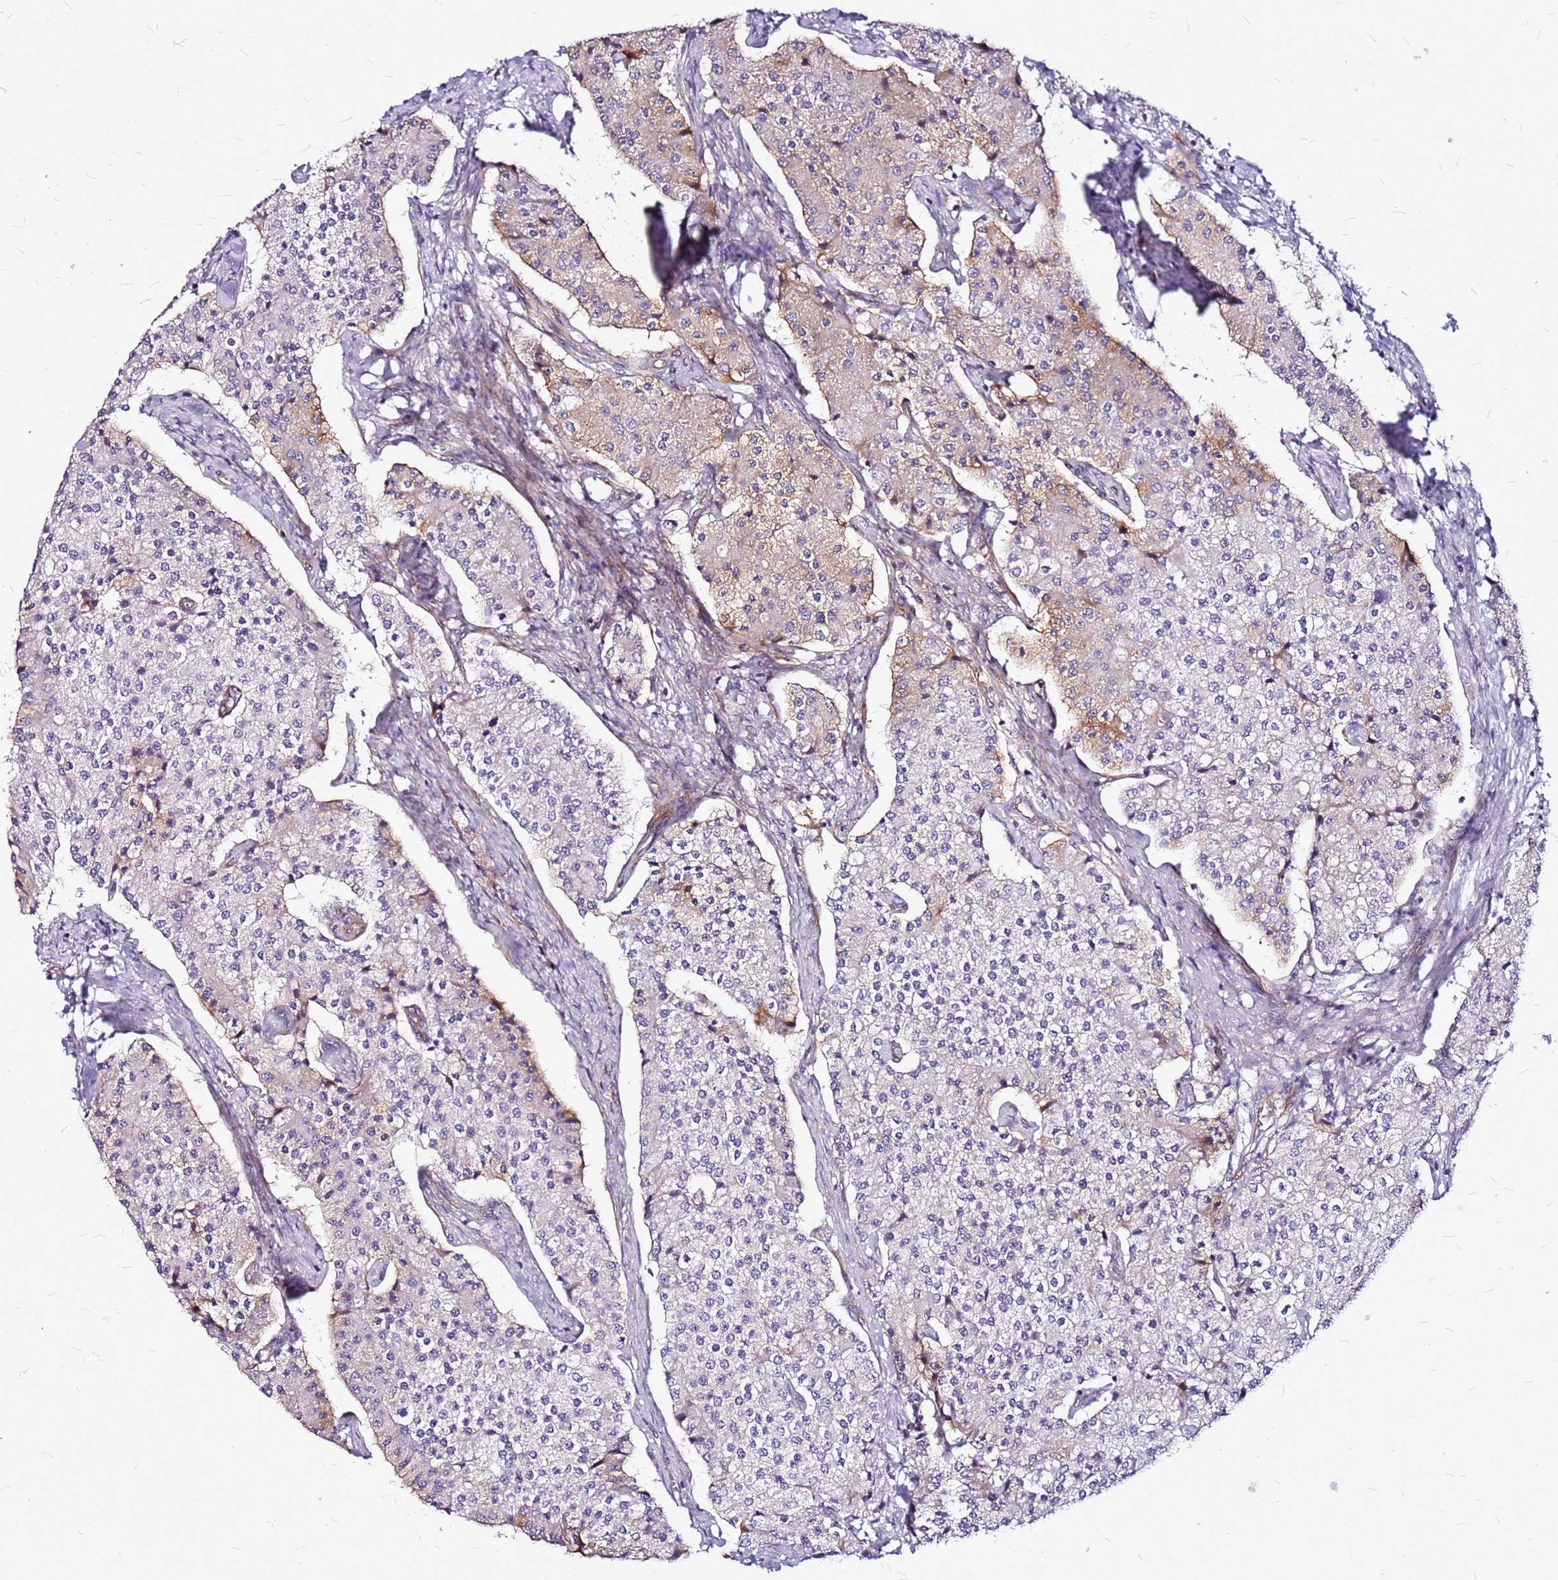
{"staining": {"intensity": "weak", "quantity": "25%-75%", "location": "cytoplasmic/membranous"}, "tissue": "carcinoid", "cell_type": "Tumor cells", "image_type": "cancer", "snomed": [{"axis": "morphology", "description": "Carcinoid, malignant, NOS"}, {"axis": "topography", "description": "Colon"}], "caption": "About 25%-75% of tumor cells in carcinoid exhibit weak cytoplasmic/membranous protein expression as visualized by brown immunohistochemical staining.", "gene": "TOPAZ1", "patient": {"sex": "female", "age": 52}}